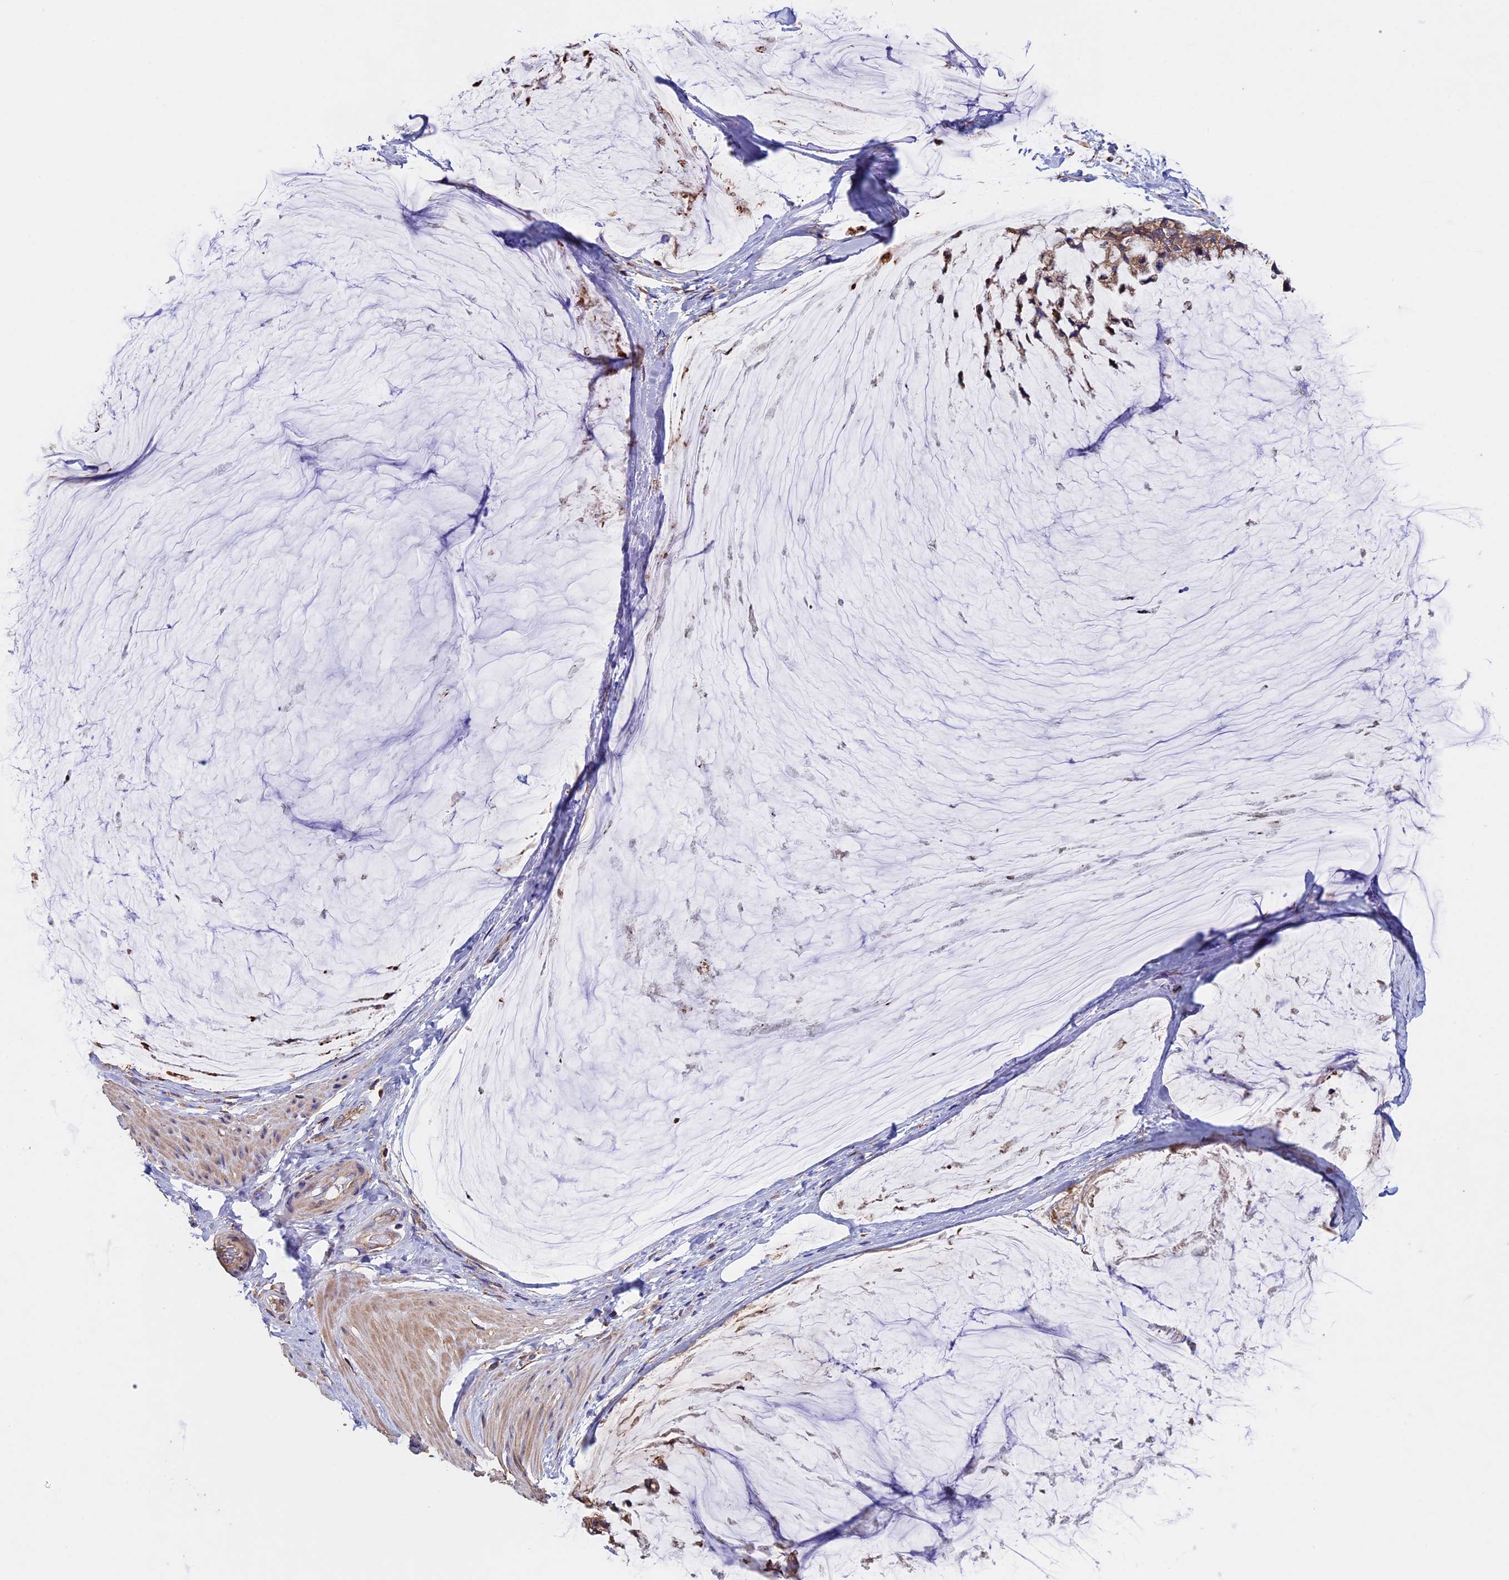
{"staining": {"intensity": "moderate", "quantity": ">75%", "location": "cytoplasmic/membranous"}, "tissue": "ovarian cancer", "cell_type": "Tumor cells", "image_type": "cancer", "snomed": [{"axis": "morphology", "description": "Cystadenocarcinoma, mucinous, NOS"}, {"axis": "topography", "description": "Ovary"}], "caption": "Immunohistochemical staining of human mucinous cystadenocarcinoma (ovarian) exhibits medium levels of moderate cytoplasmic/membranous protein expression in approximately >75% of tumor cells. The protein of interest is stained brown, and the nuclei are stained in blue (DAB IHC with brightfield microscopy, high magnification).", "gene": "BTBD3", "patient": {"sex": "female", "age": 39}}